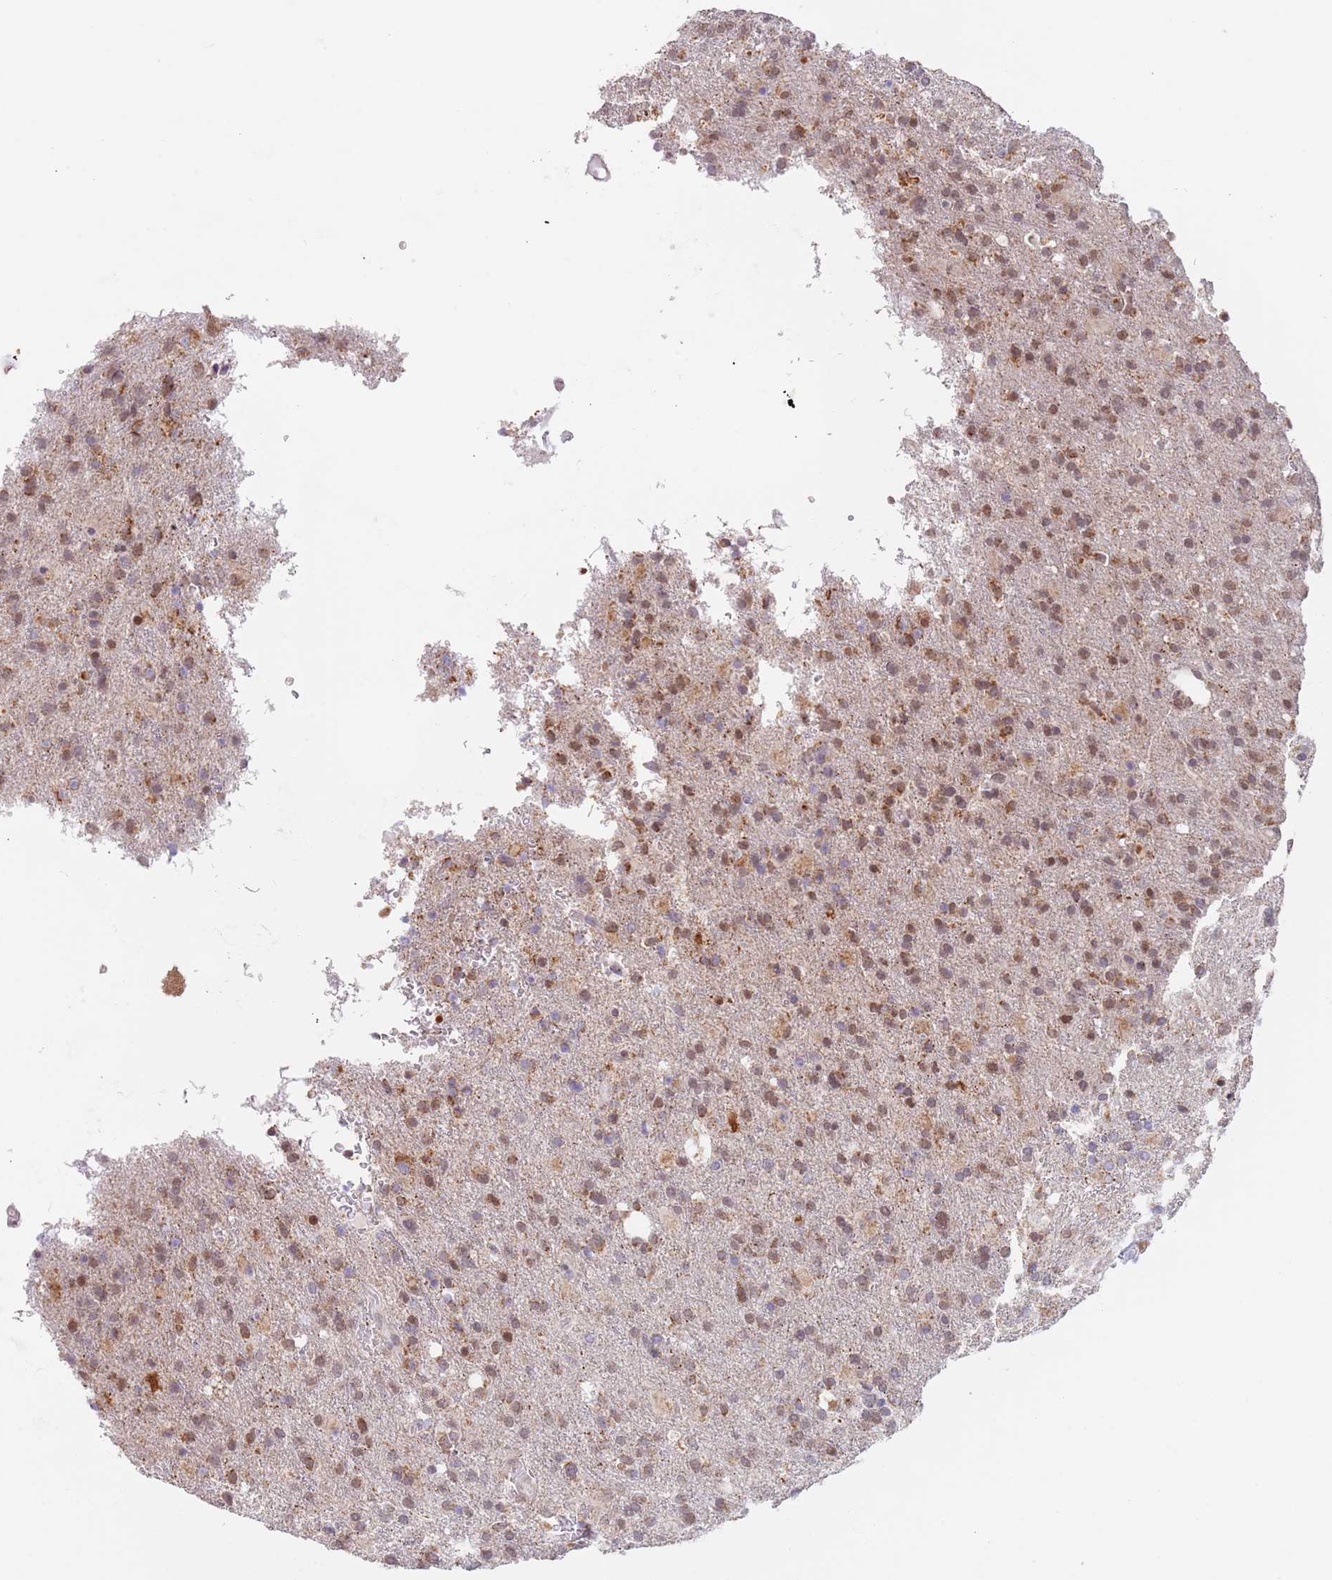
{"staining": {"intensity": "weak", "quantity": ">75%", "location": "cytoplasmic/membranous"}, "tissue": "glioma", "cell_type": "Tumor cells", "image_type": "cancer", "snomed": [{"axis": "morphology", "description": "Glioma, malignant, High grade"}, {"axis": "topography", "description": "Brain"}], "caption": "Immunohistochemistry of human high-grade glioma (malignant) demonstrates low levels of weak cytoplasmic/membranous positivity in about >75% of tumor cells. Nuclei are stained in blue.", "gene": "TIMM13", "patient": {"sex": "female", "age": 74}}